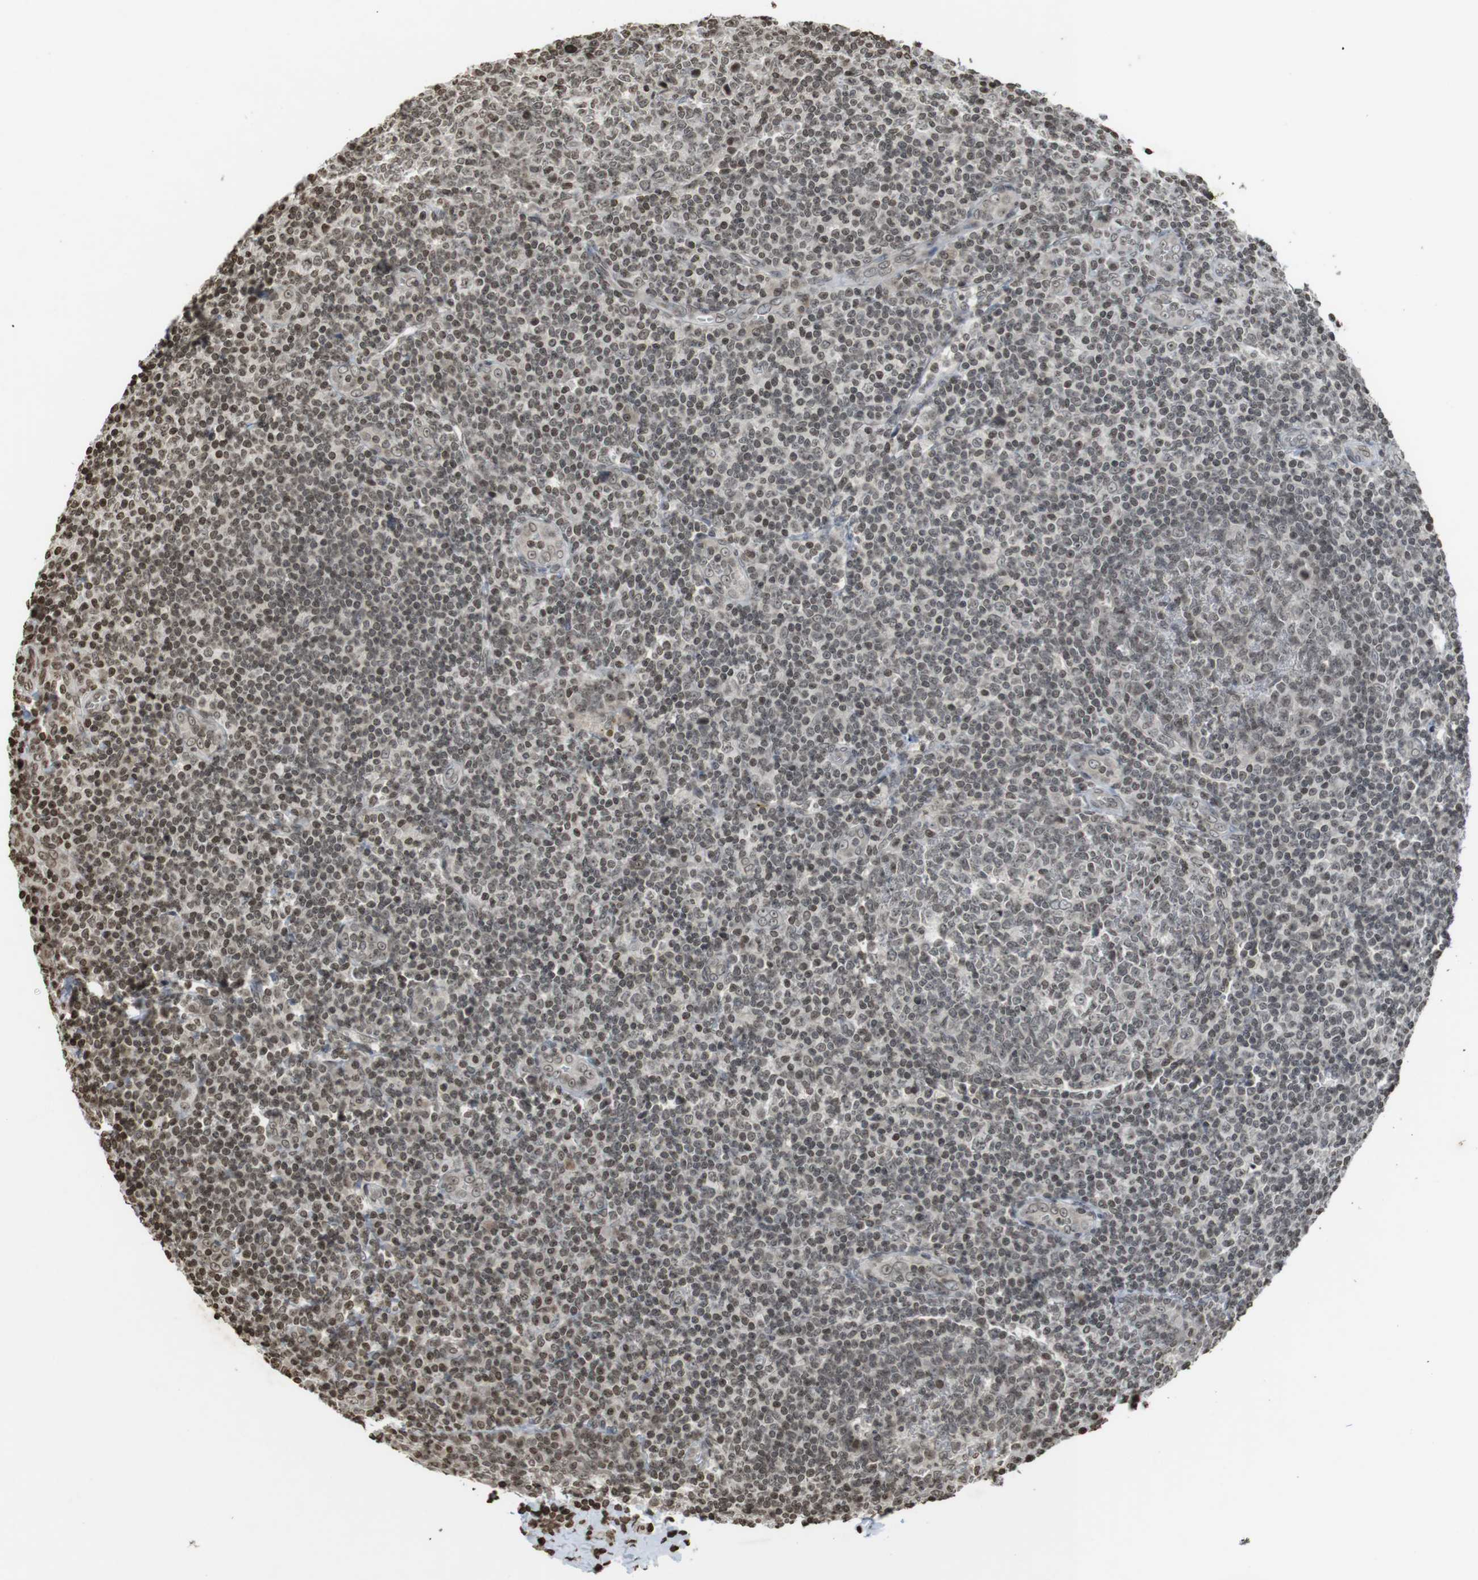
{"staining": {"intensity": "weak", "quantity": "25%-75%", "location": "nuclear"}, "tissue": "tonsil", "cell_type": "Germinal center cells", "image_type": "normal", "snomed": [{"axis": "morphology", "description": "Normal tissue, NOS"}, {"axis": "topography", "description": "Tonsil"}], "caption": "This histopathology image shows immunohistochemistry staining of normal tonsil, with low weak nuclear positivity in about 25%-75% of germinal center cells.", "gene": "FOXA3", "patient": {"sex": "male", "age": 31}}